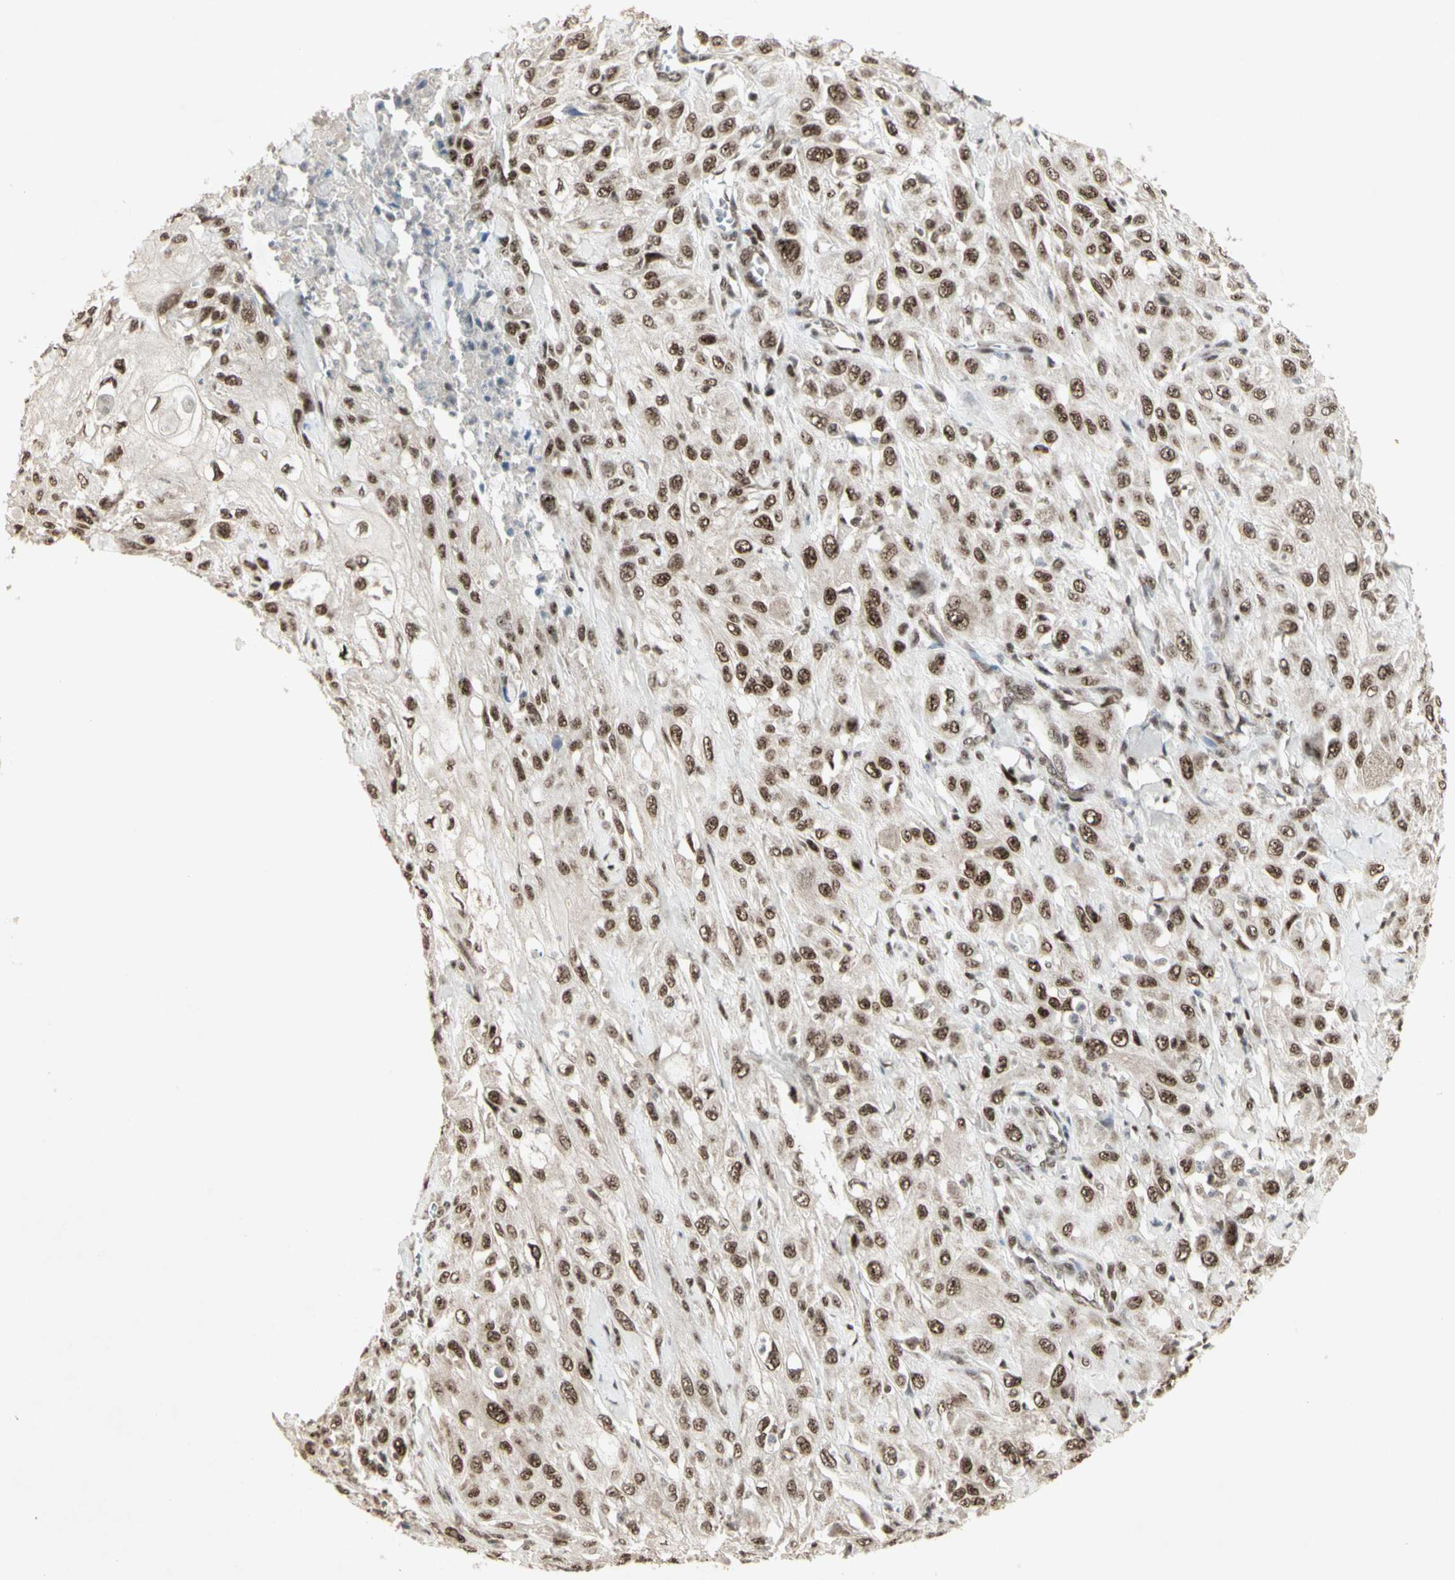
{"staining": {"intensity": "strong", "quantity": ">75%", "location": "cytoplasmic/membranous,nuclear"}, "tissue": "skin cancer", "cell_type": "Tumor cells", "image_type": "cancer", "snomed": [{"axis": "morphology", "description": "Squamous cell carcinoma, NOS"}, {"axis": "morphology", "description": "Squamous cell carcinoma, metastatic, NOS"}, {"axis": "topography", "description": "Skin"}, {"axis": "topography", "description": "Lymph node"}], "caption": "Immunohistochemistry (IHC) (DAB) staining of skin cancer shows strong cytoplasmic/membranous and nuclear protein staining in approximately >75% of tumor cells.", "gene": "CCNT1", "patient": {"sex": "male", "age": 75}}